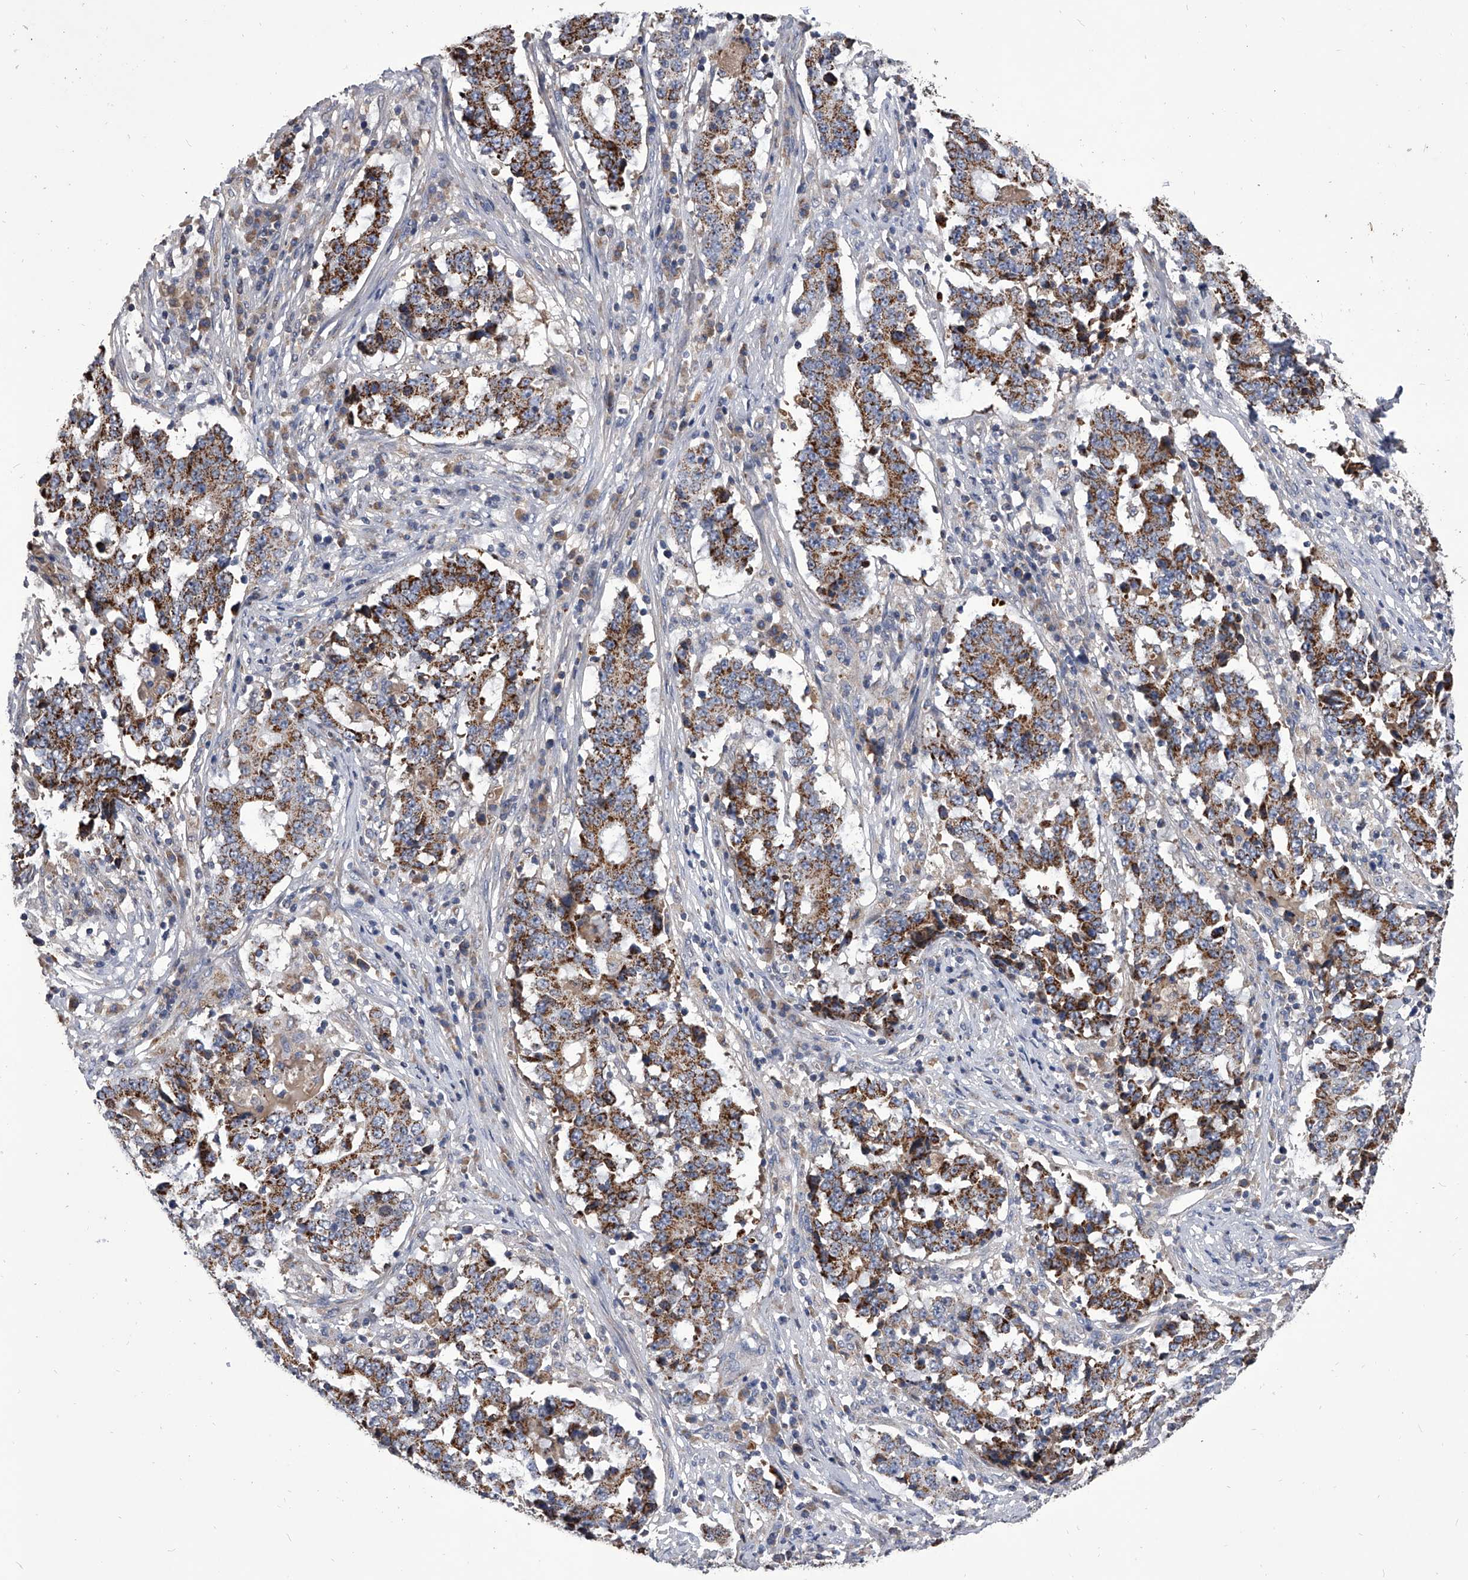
{"staining": {"intensity": "moderate", "quantity": ">75%", "location": "cytoplasmic/membranous"}, "tissue": "stomach cancer", "cell_type": "Tumor cells", "image_type": "cancer", "snomed": [{"axis": "morphology", "description": "Adenocarcinoma, NOS"}, {"axis": "topography", "description": "Stomach"}], "caption": "Stomach cancer (adenocarcinoma) was stained to show a protein in brown. There is medium levels of moderate cytoplasmic/membranous positivity in about >75% of tumor cells.", "gene": "NRP1", "patient": {"sex": "male", "age": 59}}